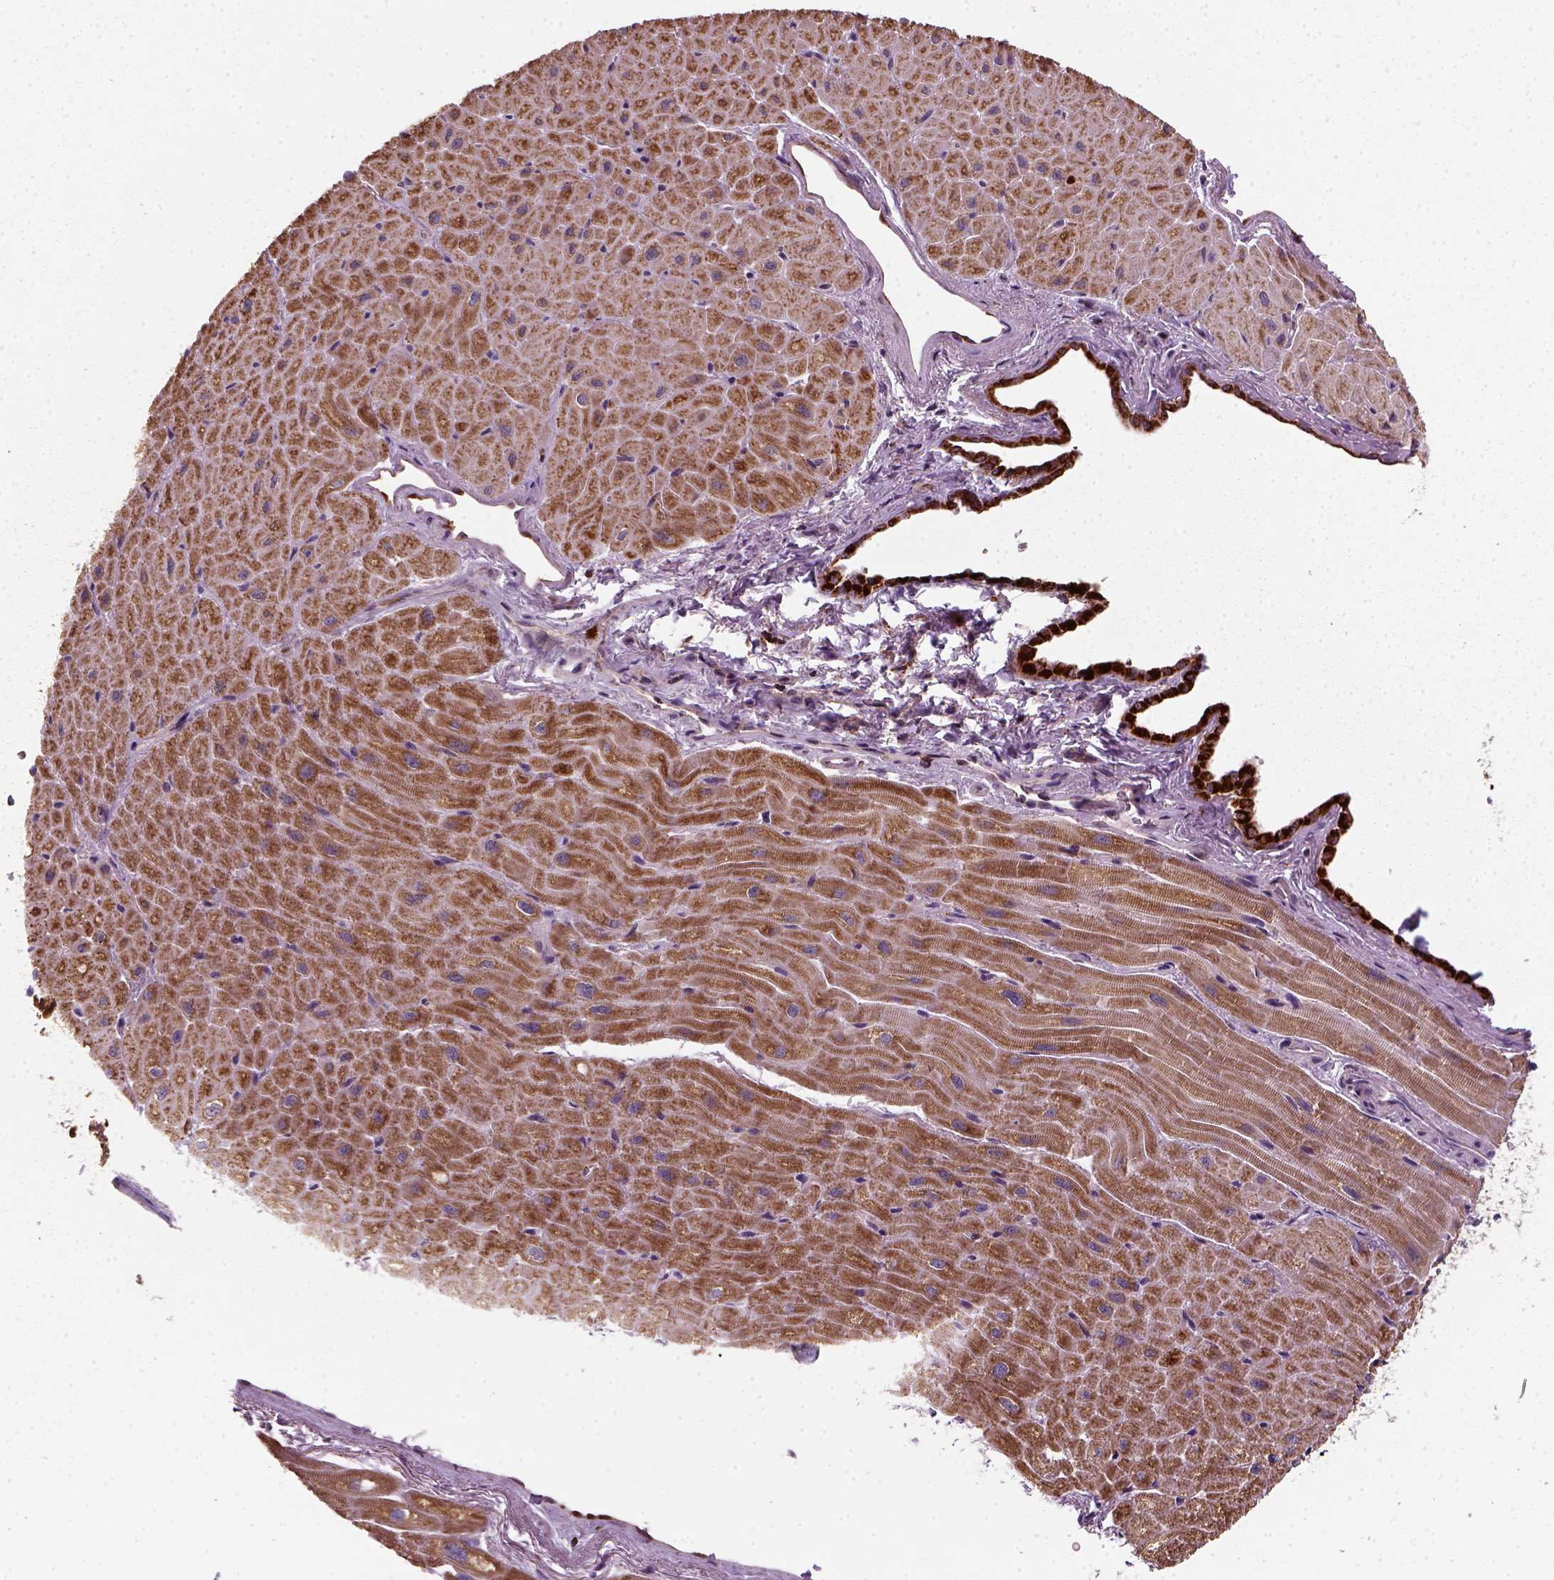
{"staining": {"intensity": "strong", "quantity": ">75%", "location": "cytoplasmic/membranous"}, "tissue": "heart muscle", "cell_type": "Cardiomyocytes", "image_type": "normal", "snomed": [{"axis": "morphology", "description": "Normal tissue, NOS"}, {"axis": "topography", "description": "Heart"}], "caption": "A micrograph showing strong cytoplasmic/membranous positivity in about >75% of cardiomyocytes in benign heart muscle, as visualized by brown immunohistochemical staining.", "gene": "NUDT16L1", "patient": {"sex": "male", "age": 62}}